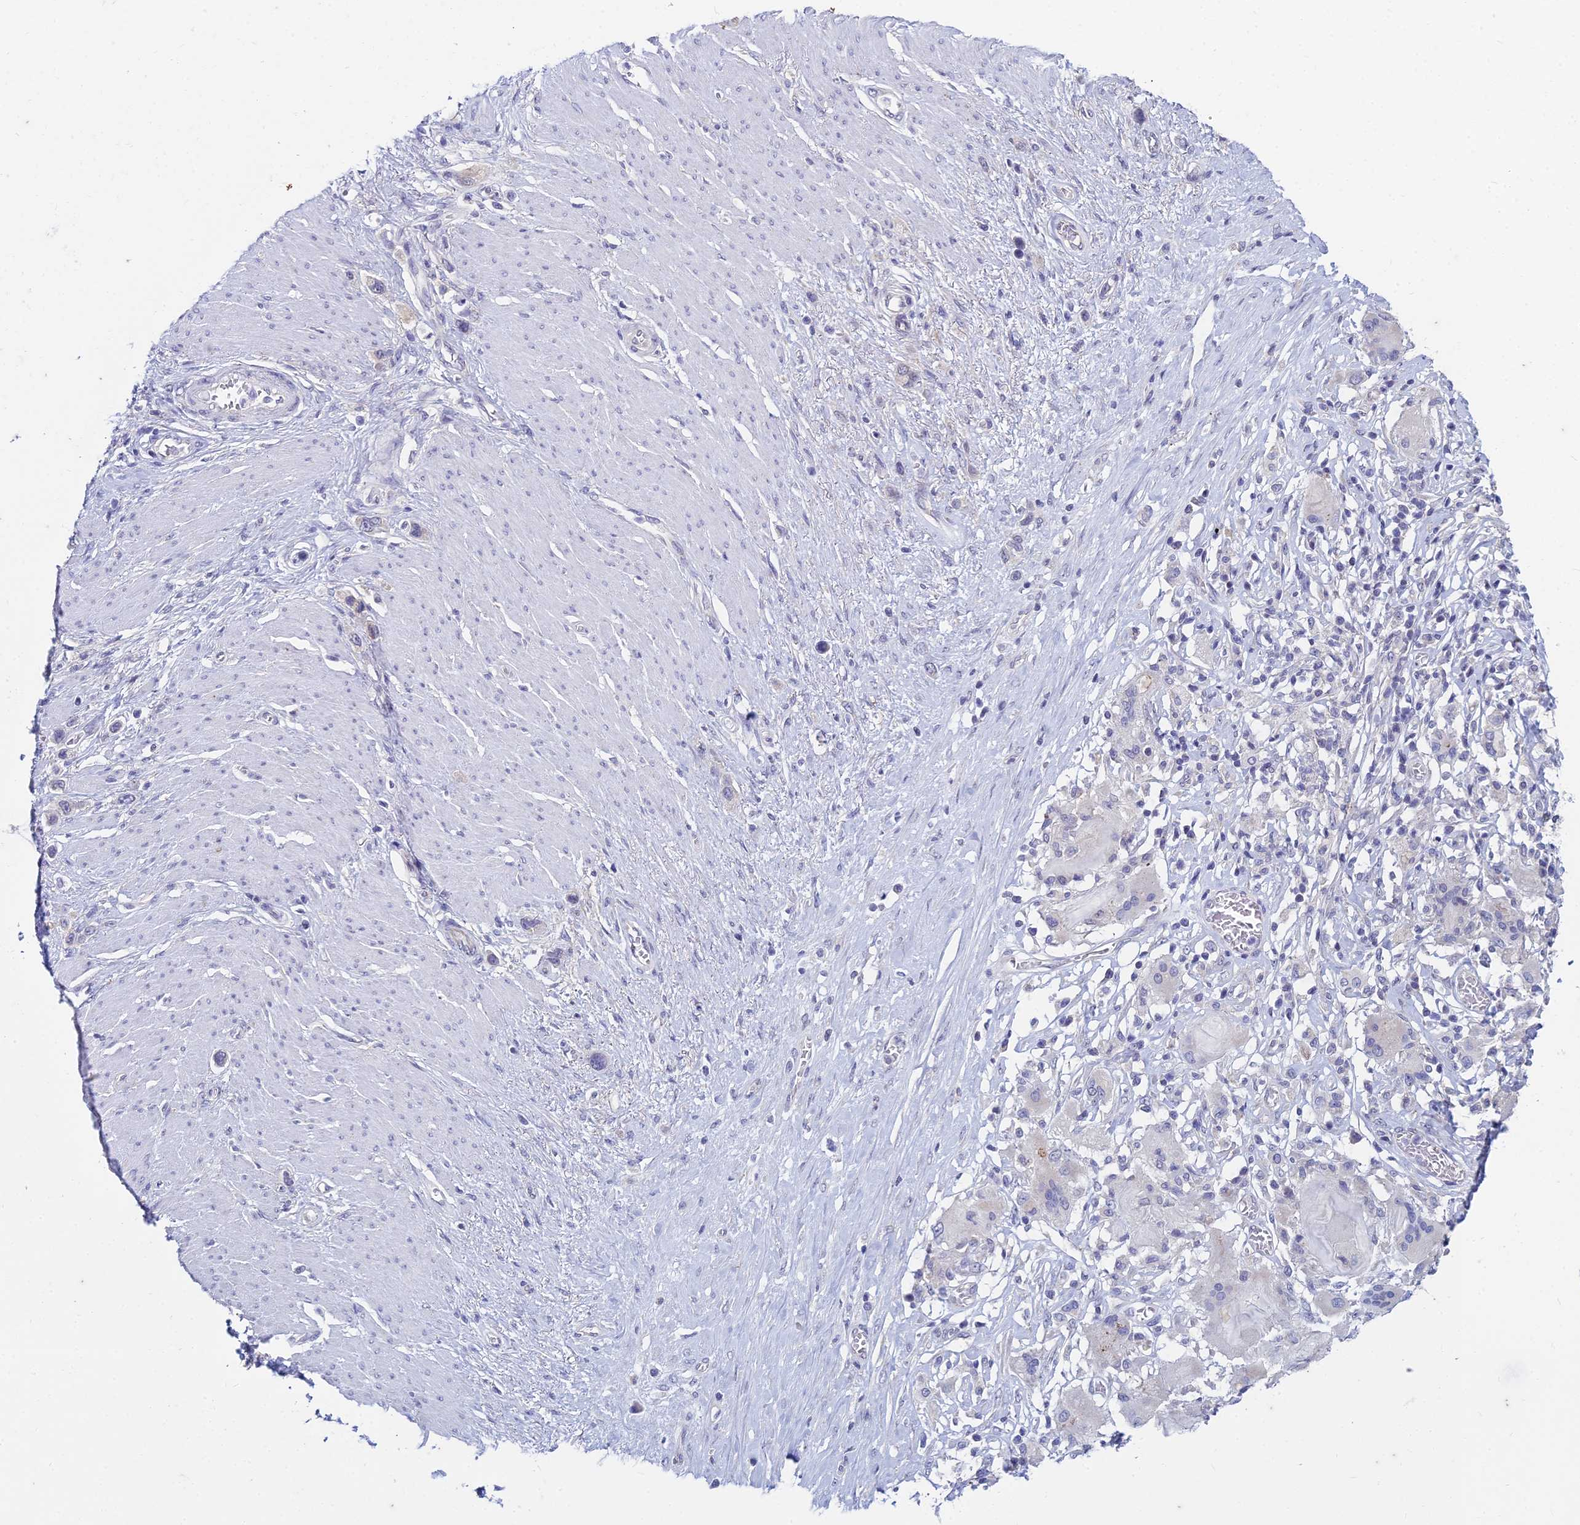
{"staining": {"intensity": "negative", "quantity": "none", "location": "none"}, "tissue": "stomach cancer", "cell_type": "Tumor cells", "image_type": "cancer", "snomed": [{"axis": "morphology", "description": "Adenocarcinoma, NOS"}, {"axis": "morphology", "description": "Adenocarcinoma, High grade"}, {"axis": "topography", "description": "Stomach, upper"}, {"axis": "topography", "description": "Stomach, lower"}], "caption": "The photomicrograph displays no significant positivity in tumor cells of stomach cancer (adenocarcinoma).", "gene": "EEF2KMT", "patient": {"sex": "female", "age": 65}}